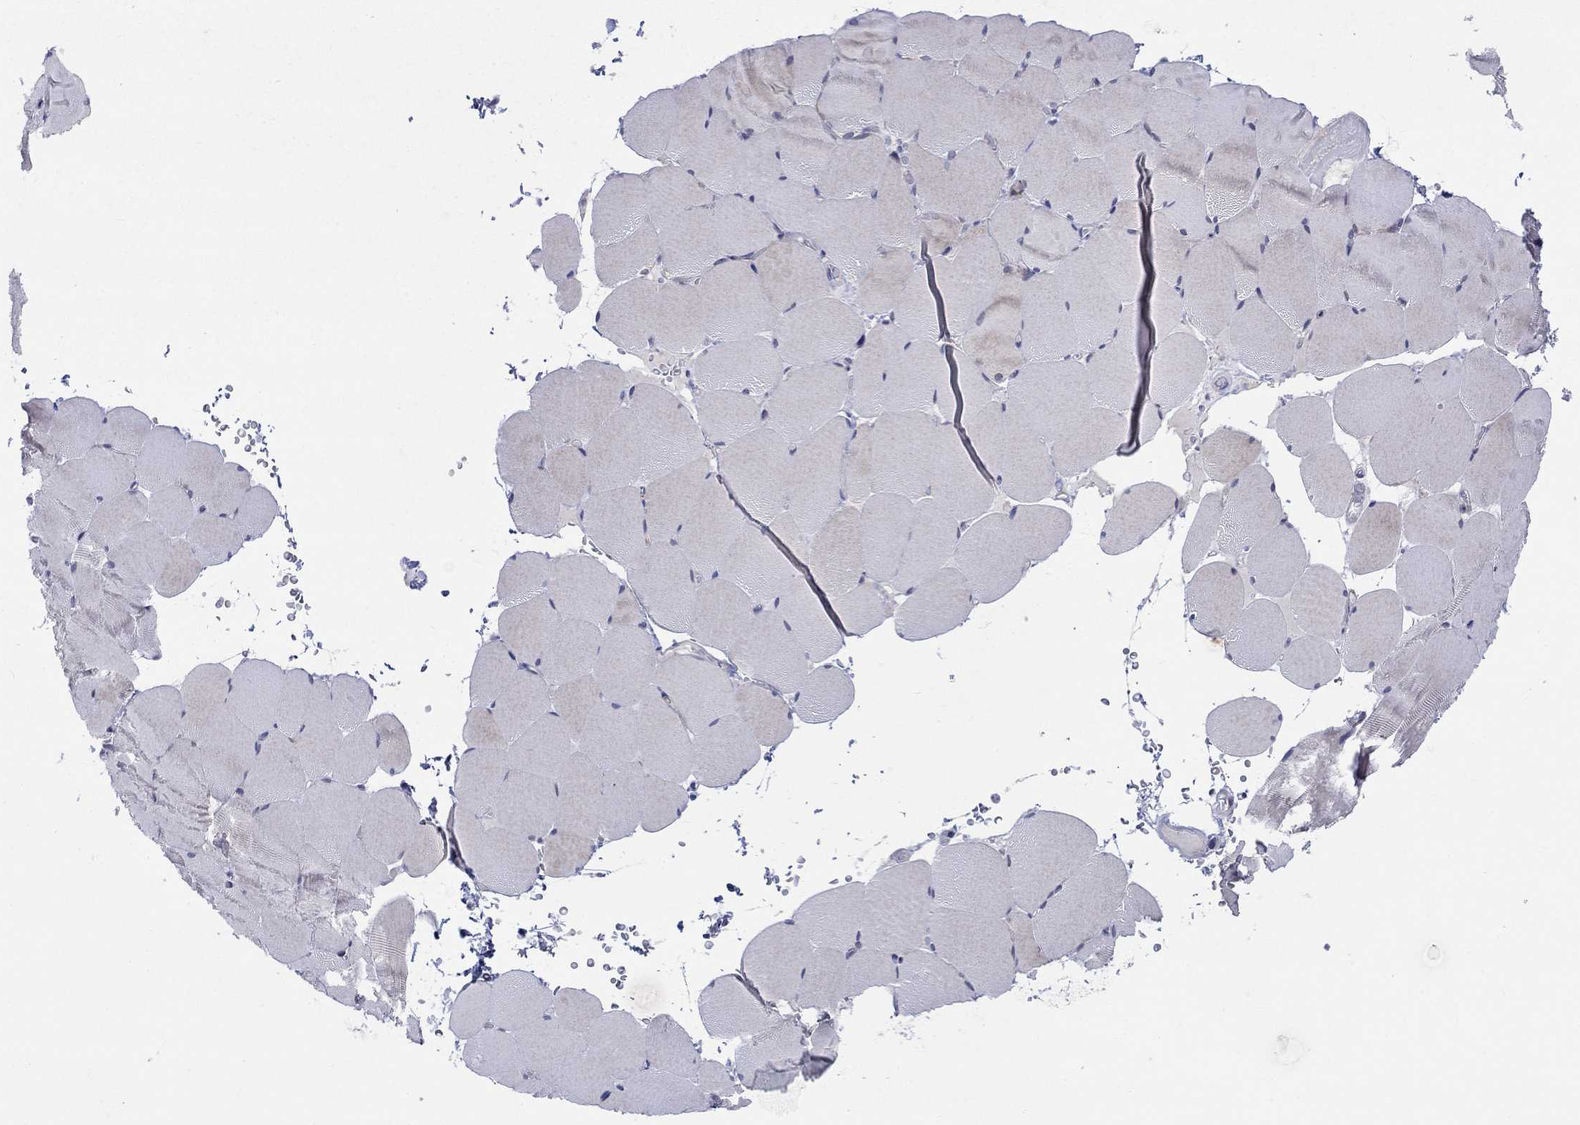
{"staining": {"intensity": "negative", "quantity": "none", "location": "none"}, "tissue": "skeletal muscle", "cell_type": "Myocytes", "image_type": "normal", "snomed": [{"axis": "morphology", "description": "Normal tissue, NOS"}, {"axis": "topography", "description": "Skeletal muscle"}], "caption": "The immunohistochemistry (IHC) photomicrograph has no significant expression in myocytes of skeletal muscle.", "gene": "SLC35F2", "patient": {"sex": "female", "age": 37}}